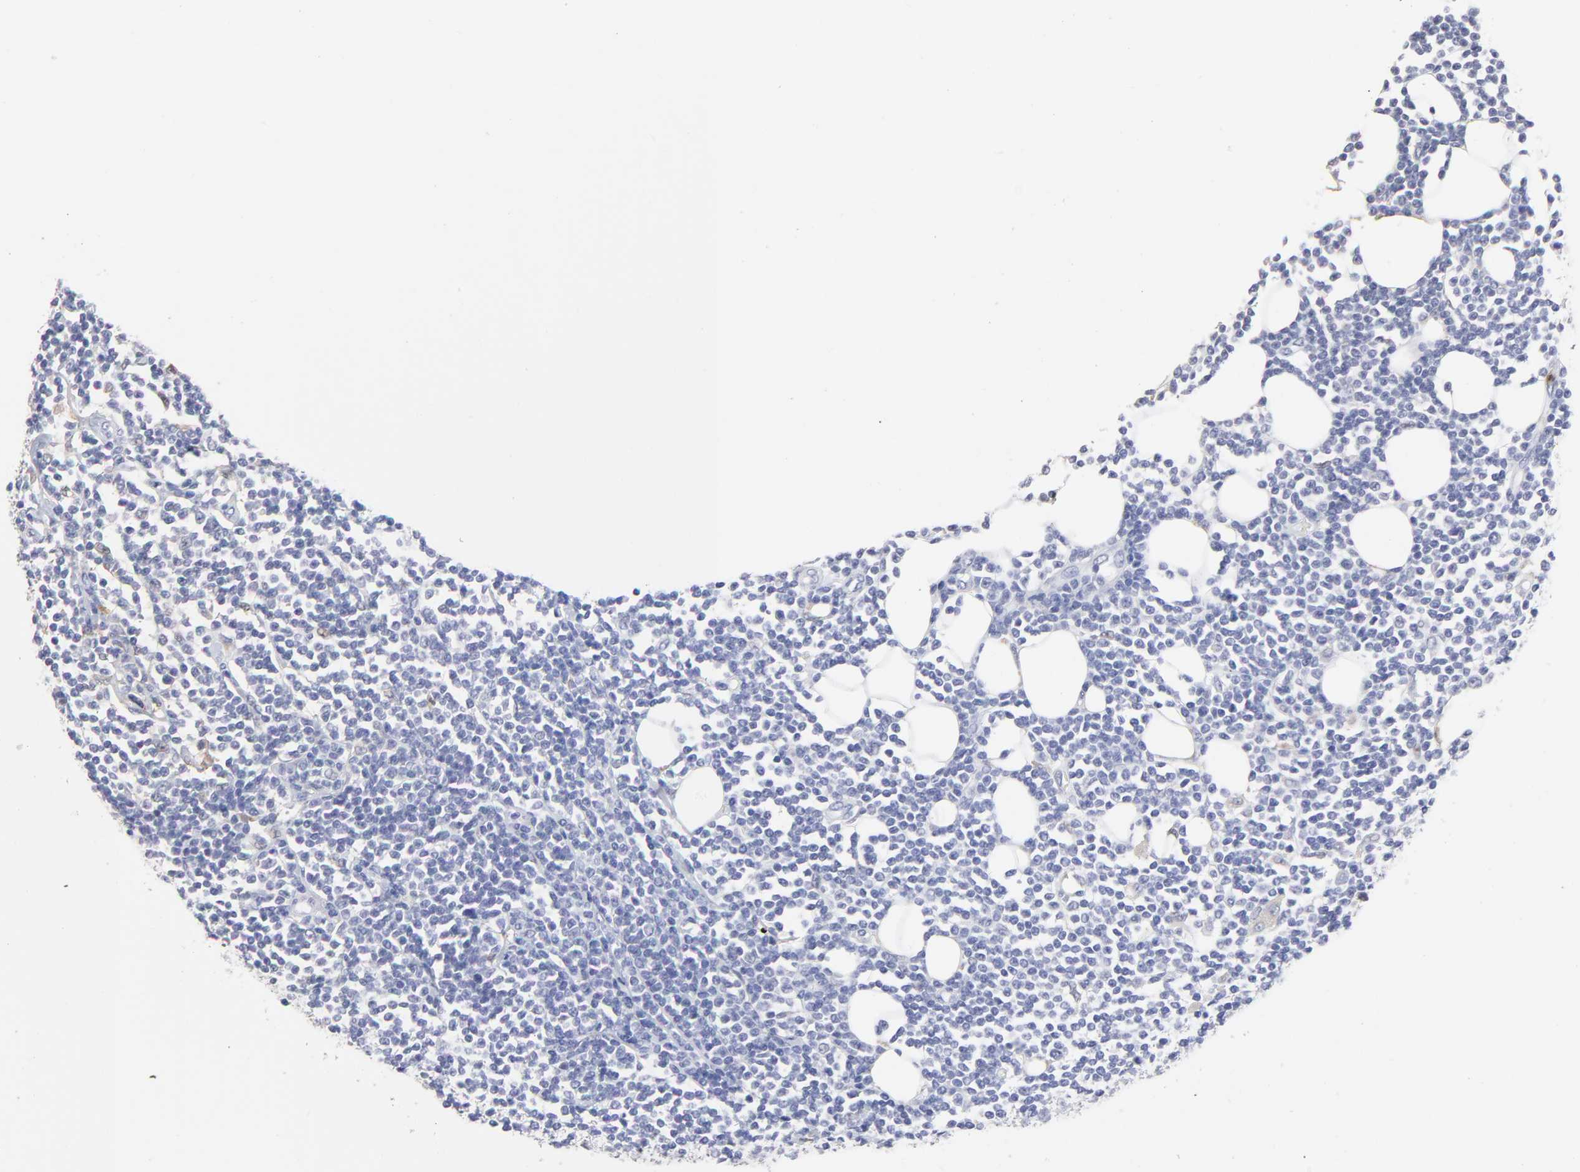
{"staining": {"intensity": "negative", "quantity": "none", "location": "none"}, "tissue": "lymphoma", "cell_type": "Tumor cells", "image_type": "cancer", "snomed": [{"axis": "morphology", "description": "Malignant lymphoma, non-Hodgkin's type, Low grade"}, {"axis": "topography", "description": "Soft tissue"}], "caption": "Photomicrograph shows no significant protein positivity in tumor cells of lymphoma. The staining is performed using DAB (3,3'-diaminobenzidine) brown chromogen with nuclei counter-stained in using hematoxylin.", "gene": "SMARCA1", "patient": {"sex": "male", "age": 92}}